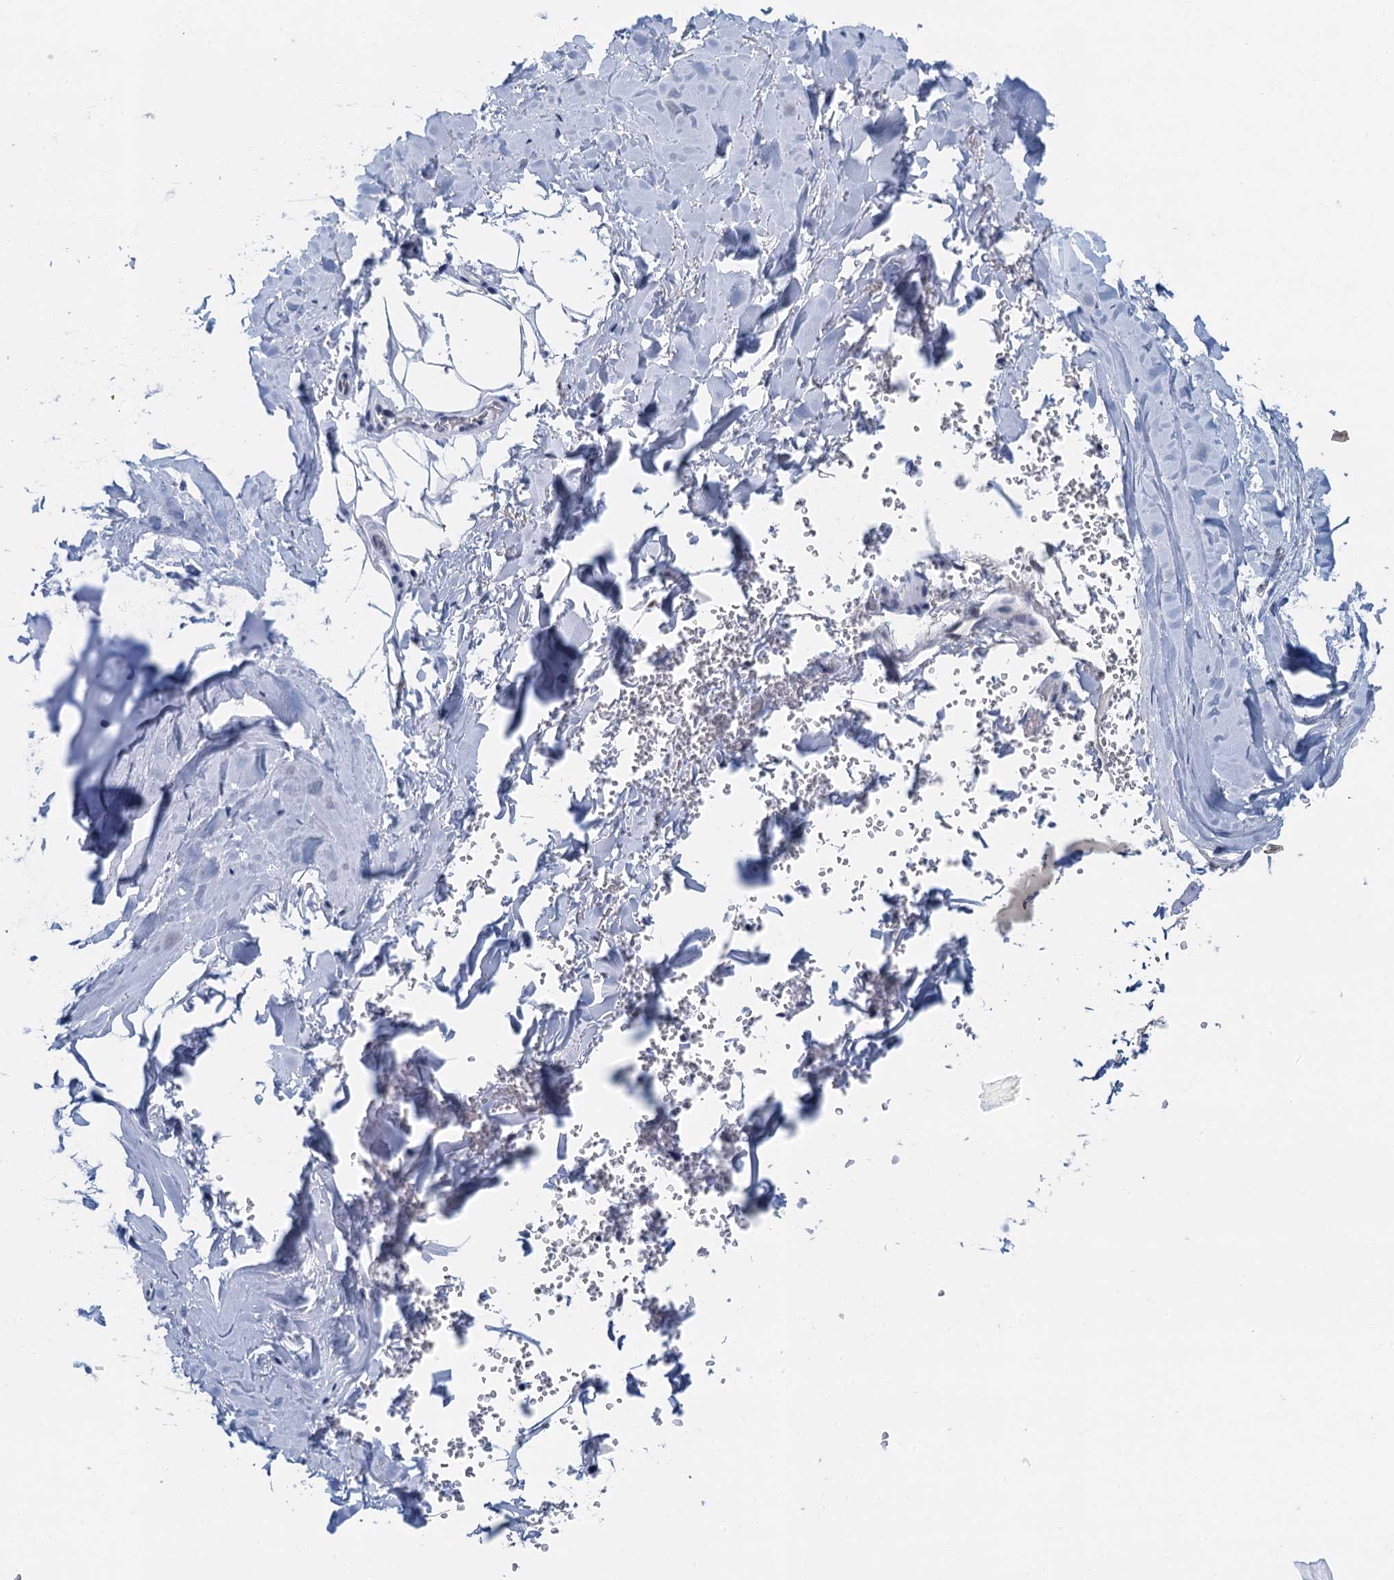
{"staining": {"intensity": "negative", "quantity": "none", "location": "none"}, "tissue": "adipose tissue", "cell_type": "Adipocytes", "image_type": "normal", "snomed": [{"axis": "morphology", "description": "Normal tissue, NOS"}, {"axis": "topography", "description": "Cartilage tissue"}], "caption": "Protein analysis of unremarkable adipose tissue demonstrates no significant staining in adipocytes.", "gene": "EPS8L1", "patient": {"sex": "female", "age": 63}}